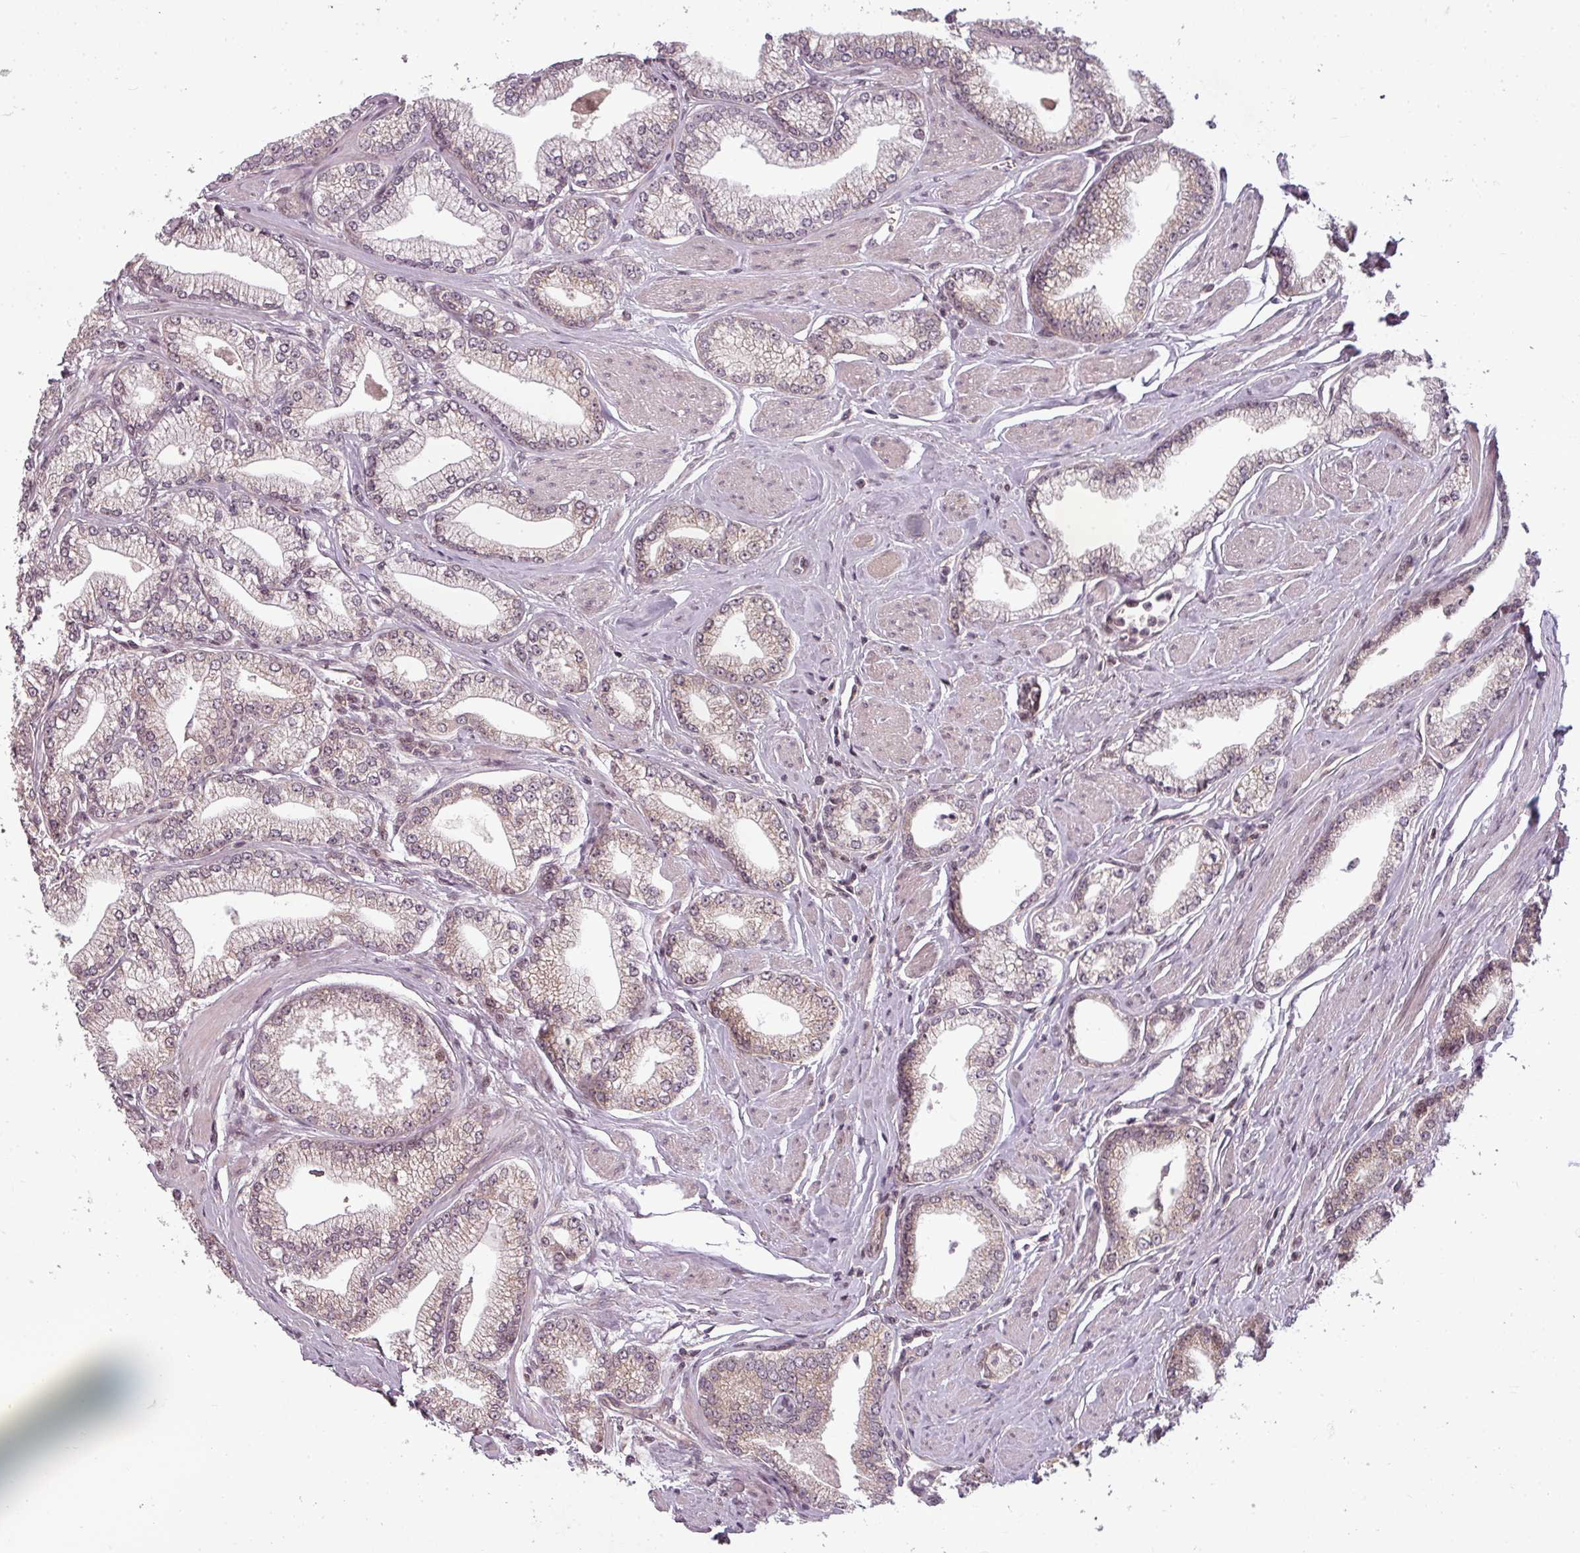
{"staining": {"intensity": "weak", "quantity": "25%-75%", "location": "cytoplasmic/membranous"}, "tissue": "prostate cancer", "cell_type": "Tumor cells", "image_type": "cancer", "snomed": [{"axis": "morphology", "description": "Adenocarcinoma, High grade"}, {"axis": "topography", "description": "Prostate"}], "caption": "A low amount of weak cytoplasmic/membranous expression is appreciated in approximately 25%-75% of tumor cells in prostate cancer (adenocarcinoma (high-grade)) tissue. The protein is stained brown, and the nuclei are stained in blue (DAB (3,3'-diaminobenzidine) IHC with brightfield microscopy, high magnification).", "gene": "CLIC1", "patient": {"sex": "male", "age": 67}}